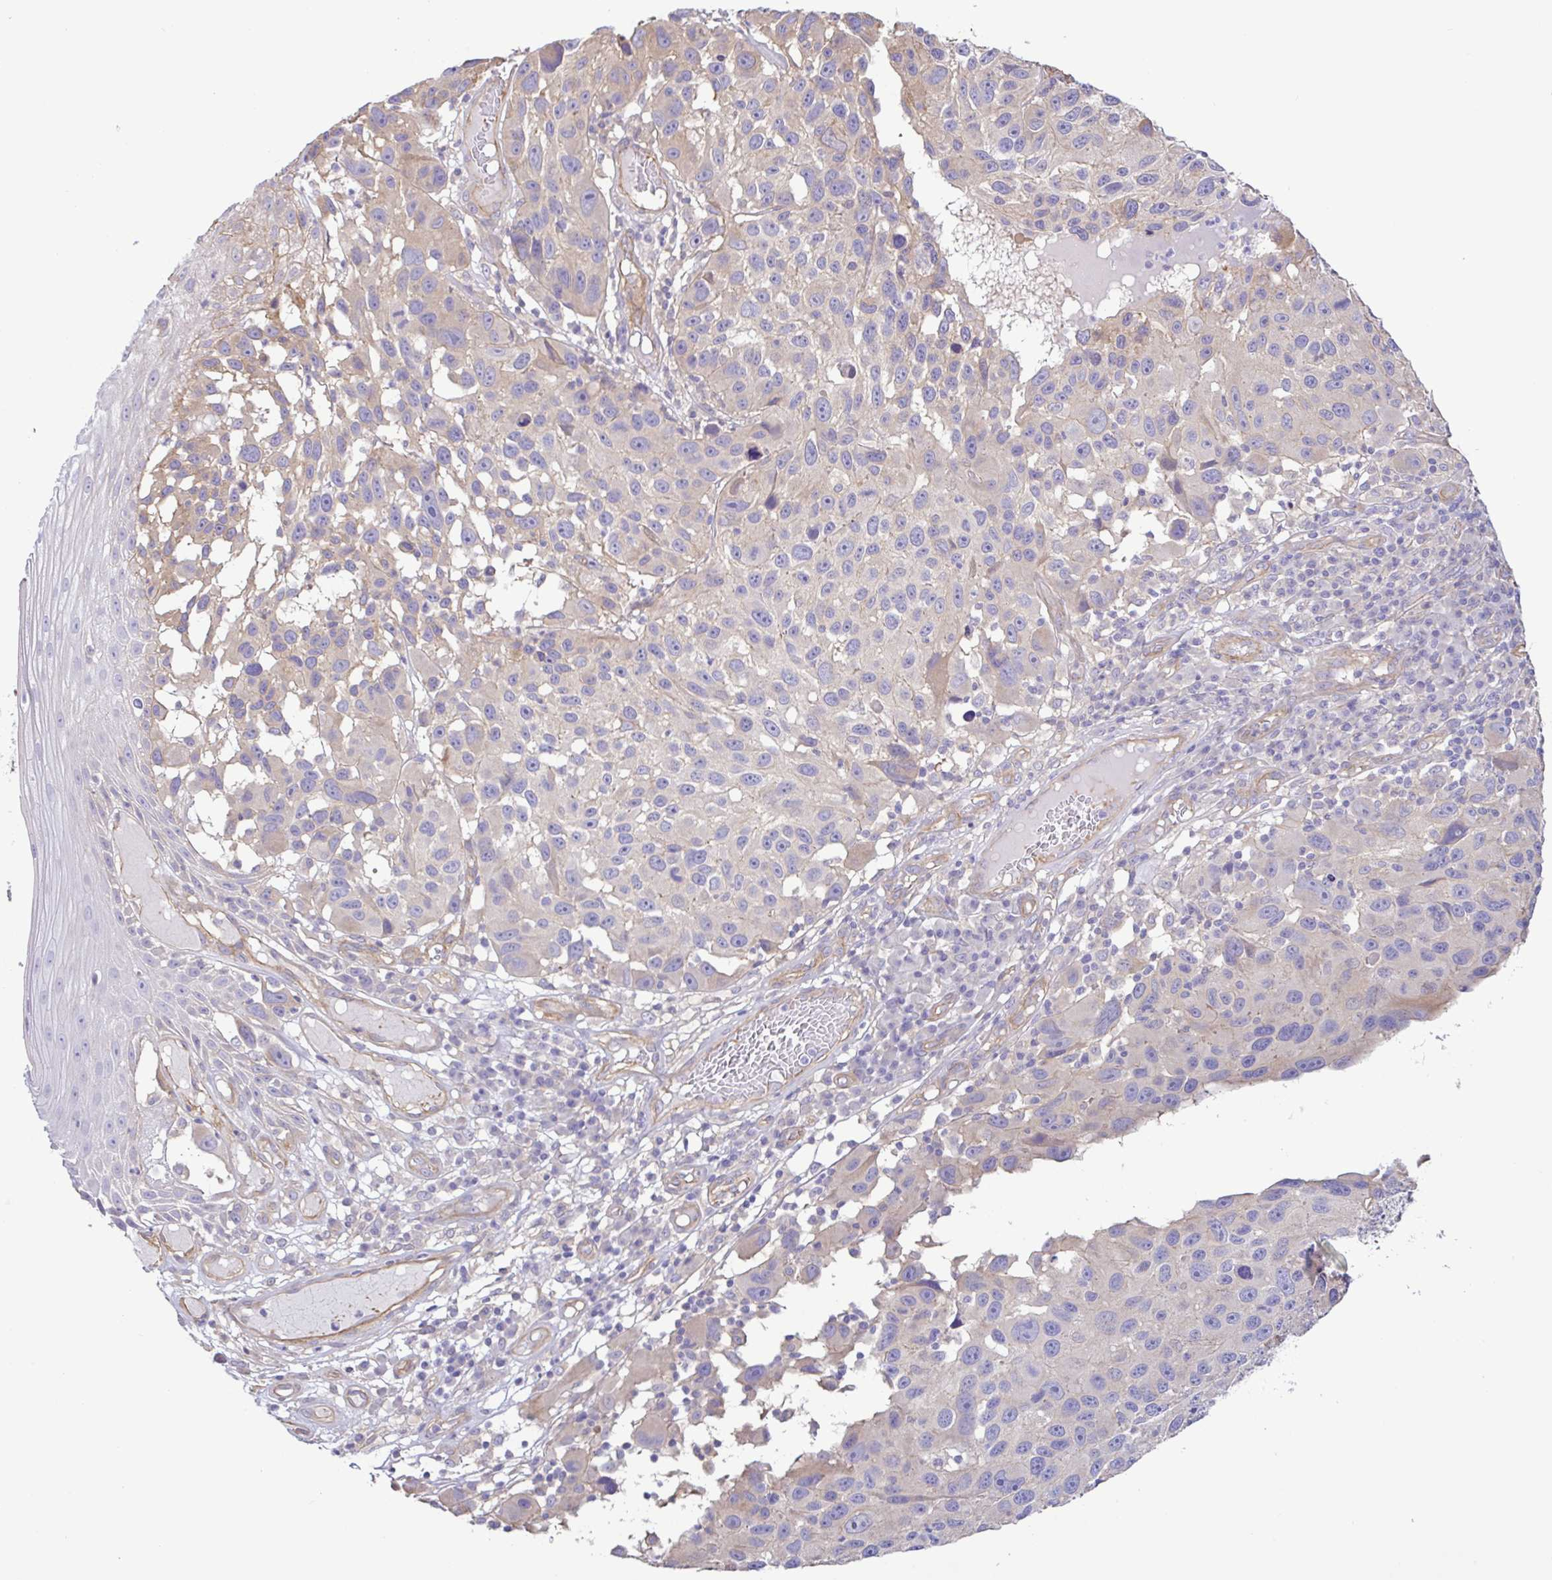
{"staining": {"intensity": "negative", "quantity": "none", "location": "none"}, "tissue": "melanoma", "cell_type": "Tumor cells", "image_type": "cancer", "snomed": [{"axis": "morphology", "description": "Malignant melanoma, NOS"}, {"axis": "topography", "description": "Skin"}], "caption": "High power microscopy photomicrograph of an immunohistochemistry image of malignant melanoma, revealing no significant expression in tumor cells. The staining is performed using DAB brown chromogen with nuclei counter-stained in using hematoxylin.", "gene": "PLCD4", "patient": {"sex": "male", "age": 53}}